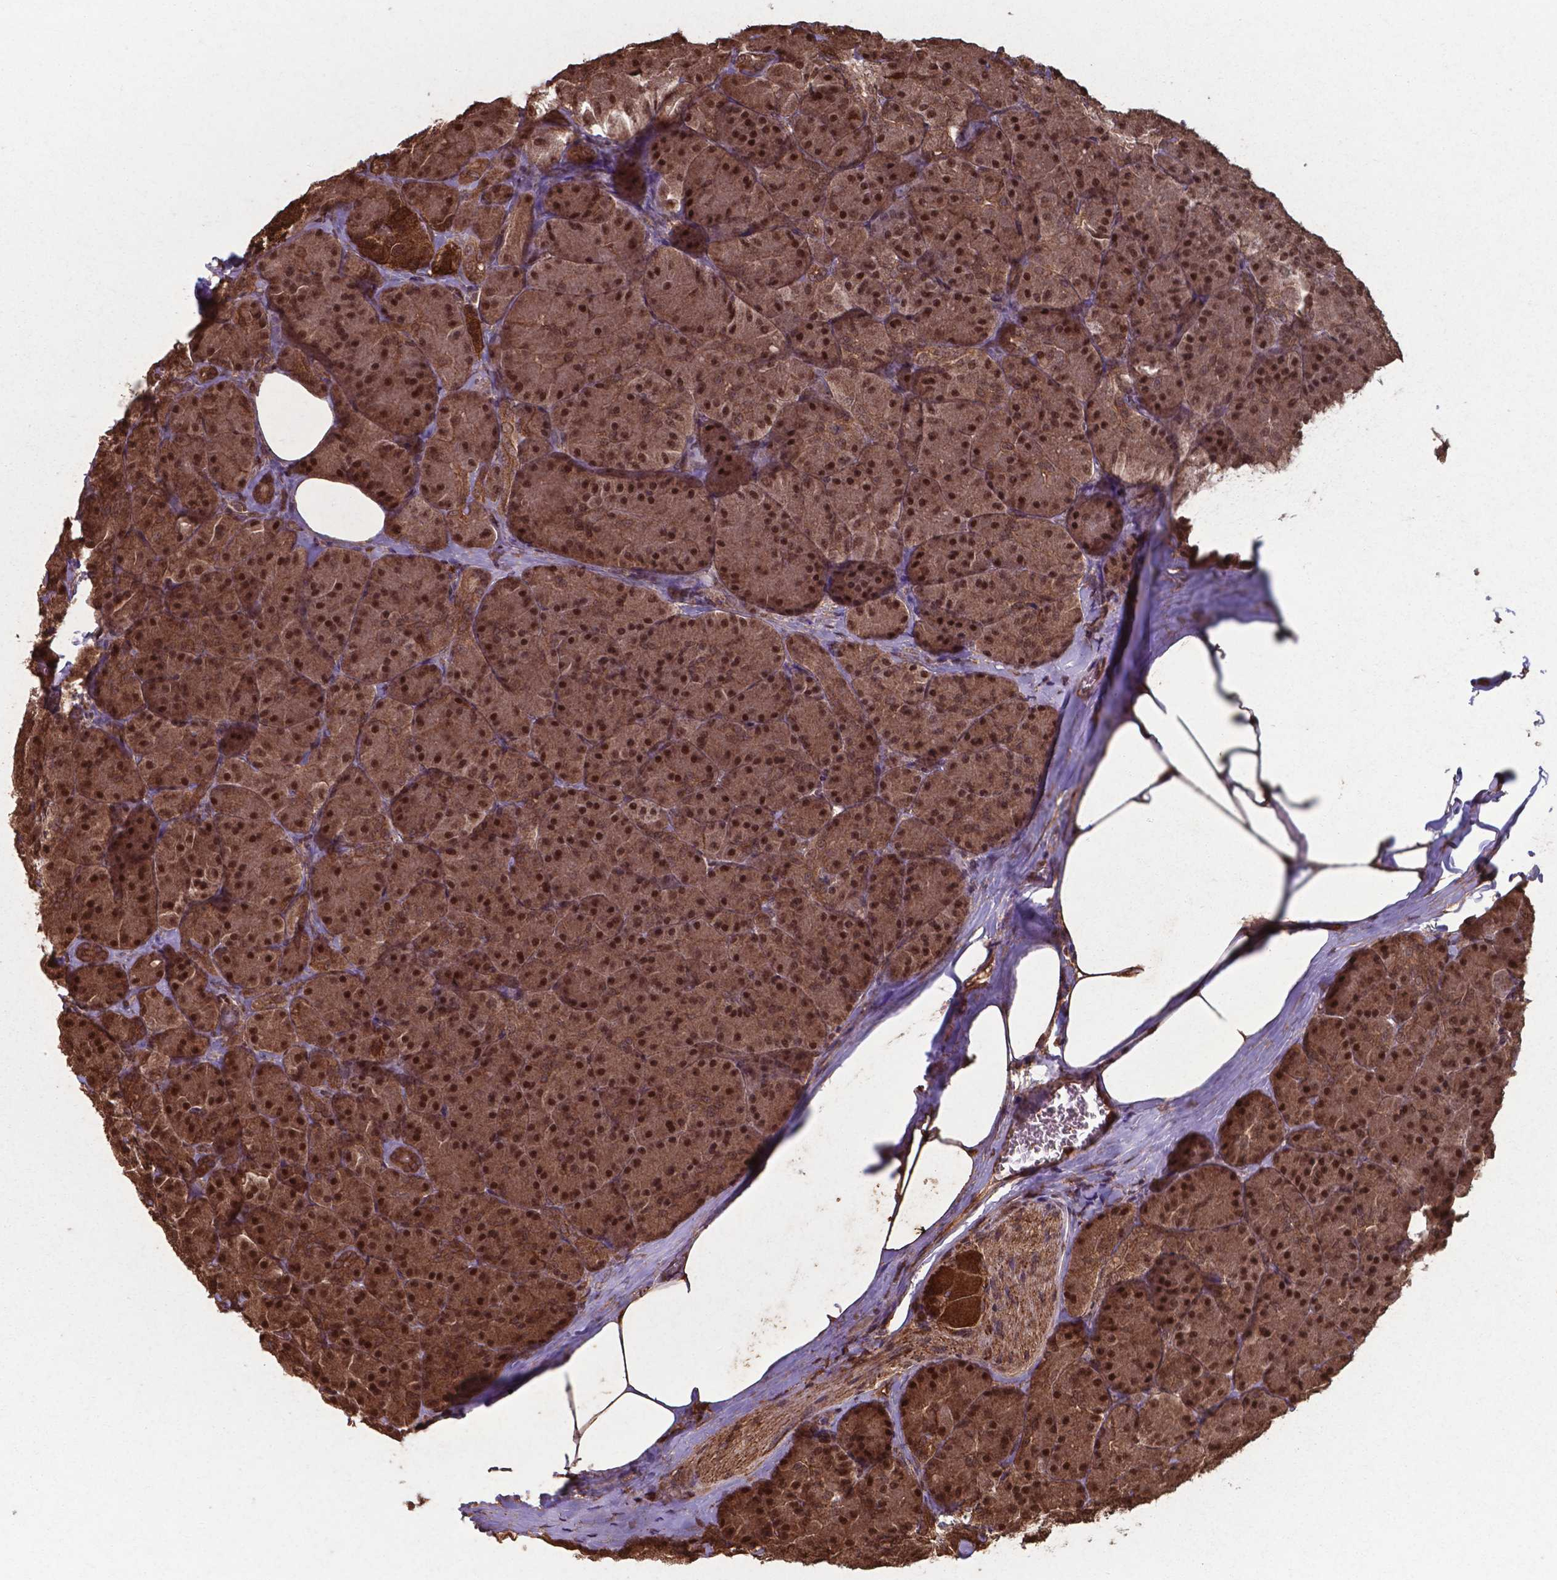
{"staining": {"intensity": "strong", "quantity": ">75%", "location": "cytoplasmic/membranous,nuclear"}, "tissue": "pancreas", "cell_type": "Exocrine glandular cells", "image_type": "normal", "snomed": [{"axis": "morphology", "description": "Normal tissue, NOS"}, {"axis": "topography", "description": "Pancreas"}], "caption": "Immunohistochemical staining of normal pancreas displays strong cytoplasmic/membranous,nuclear protein staining in about >75% of exocrine glandular cells.", "gene": "CHP2", "patient": {"sex": "male", "age": 57}}